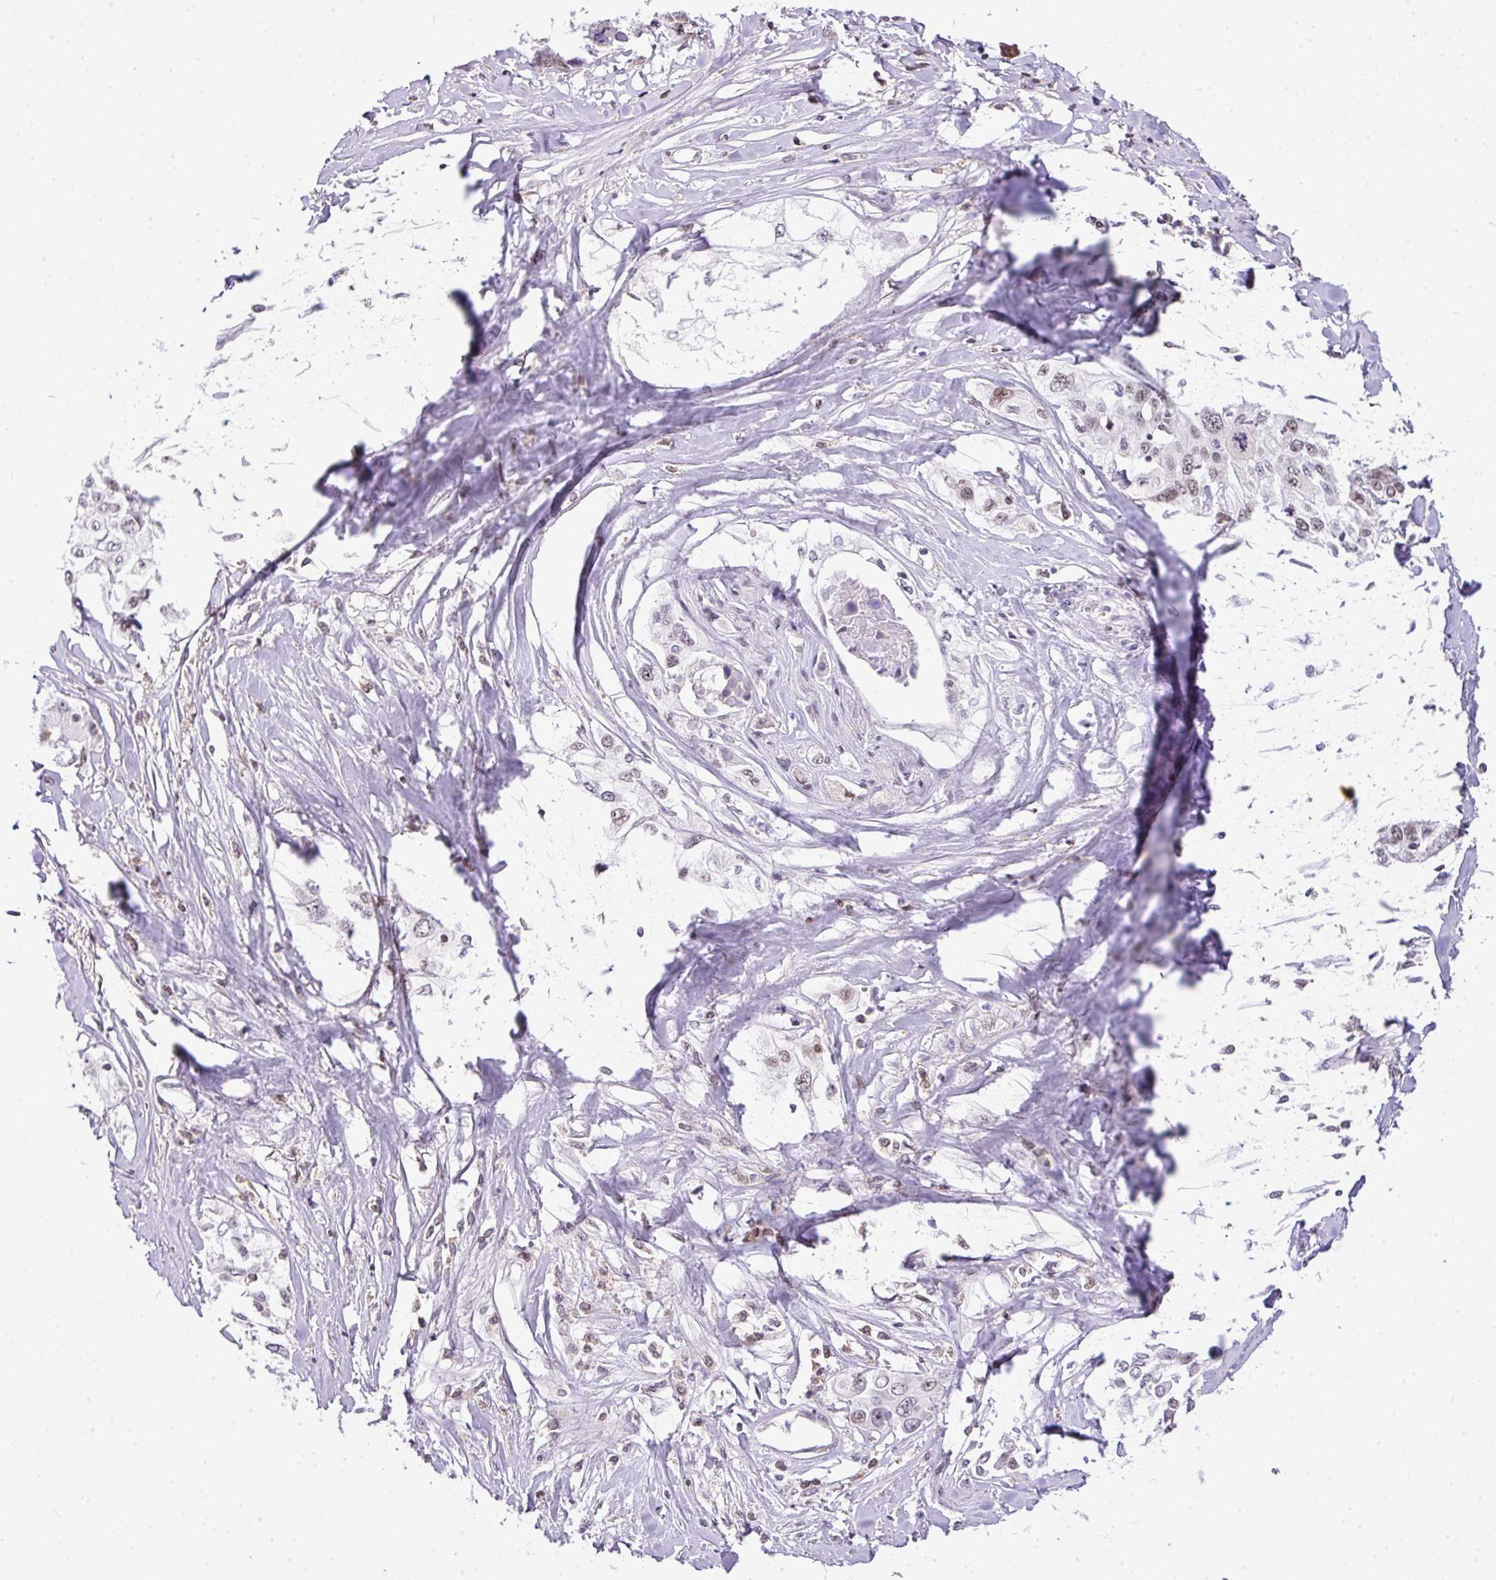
{"staining": {"intensity": "weak", "quantity": "<25%", "location": "nuclear"}, "tissue": "cervical cancer", "cell_type": "Tumor cells", "image_type": "cancer", "snomed": [{"axis": "morphology", "description": "Squamous cell carcinoma, NOS"}, {"axis": "topography", "description": "Cervix"}], "caption": "The histopathology image displays no significant positivity in tumor cells of cervical squamous cell carcinoma.", "gene": "CCDC137", "patient": {"sex": "female", "age": 31}}